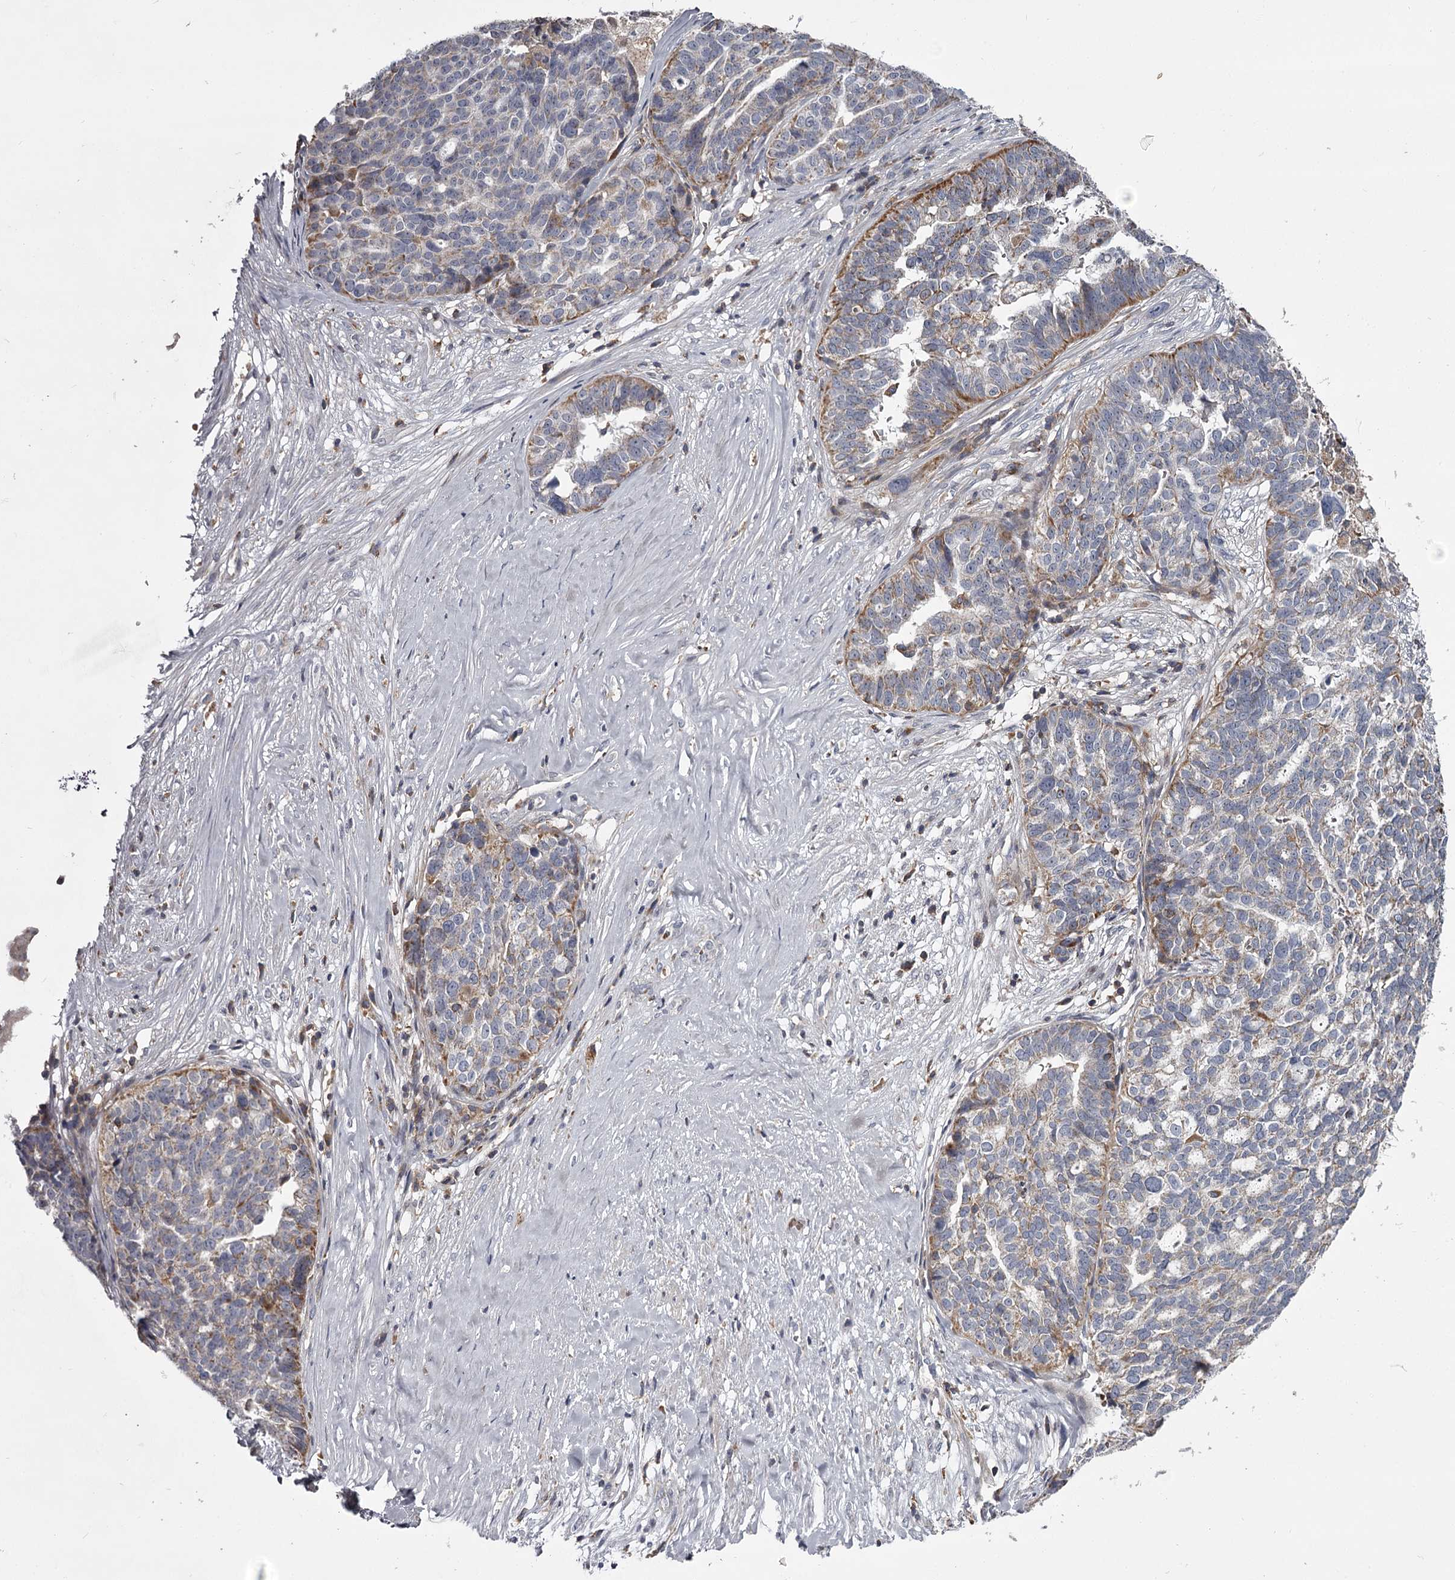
{"staining": {"intensity": "moderate", "quantity": "<25%", "location": "cytoplasmic/membranous"}, "tissue": "ovarian cancer", "cell_type": "Tumor cells", "image_type": "cancer", "snomed": [{"axis": "morphology", "description": "Cystadenocarcinoma, serous, NOS"}, {"axis": "topography", "description": "Ovary"}], "caption": "Brown immunohistochemical staining in ovarian cancer exhibits moderate cytoplasmic/membranous expression in approximately <25% of tumor cells.", "gene": "RASSF6", "patient": {"sex": "female", "age": 59}}